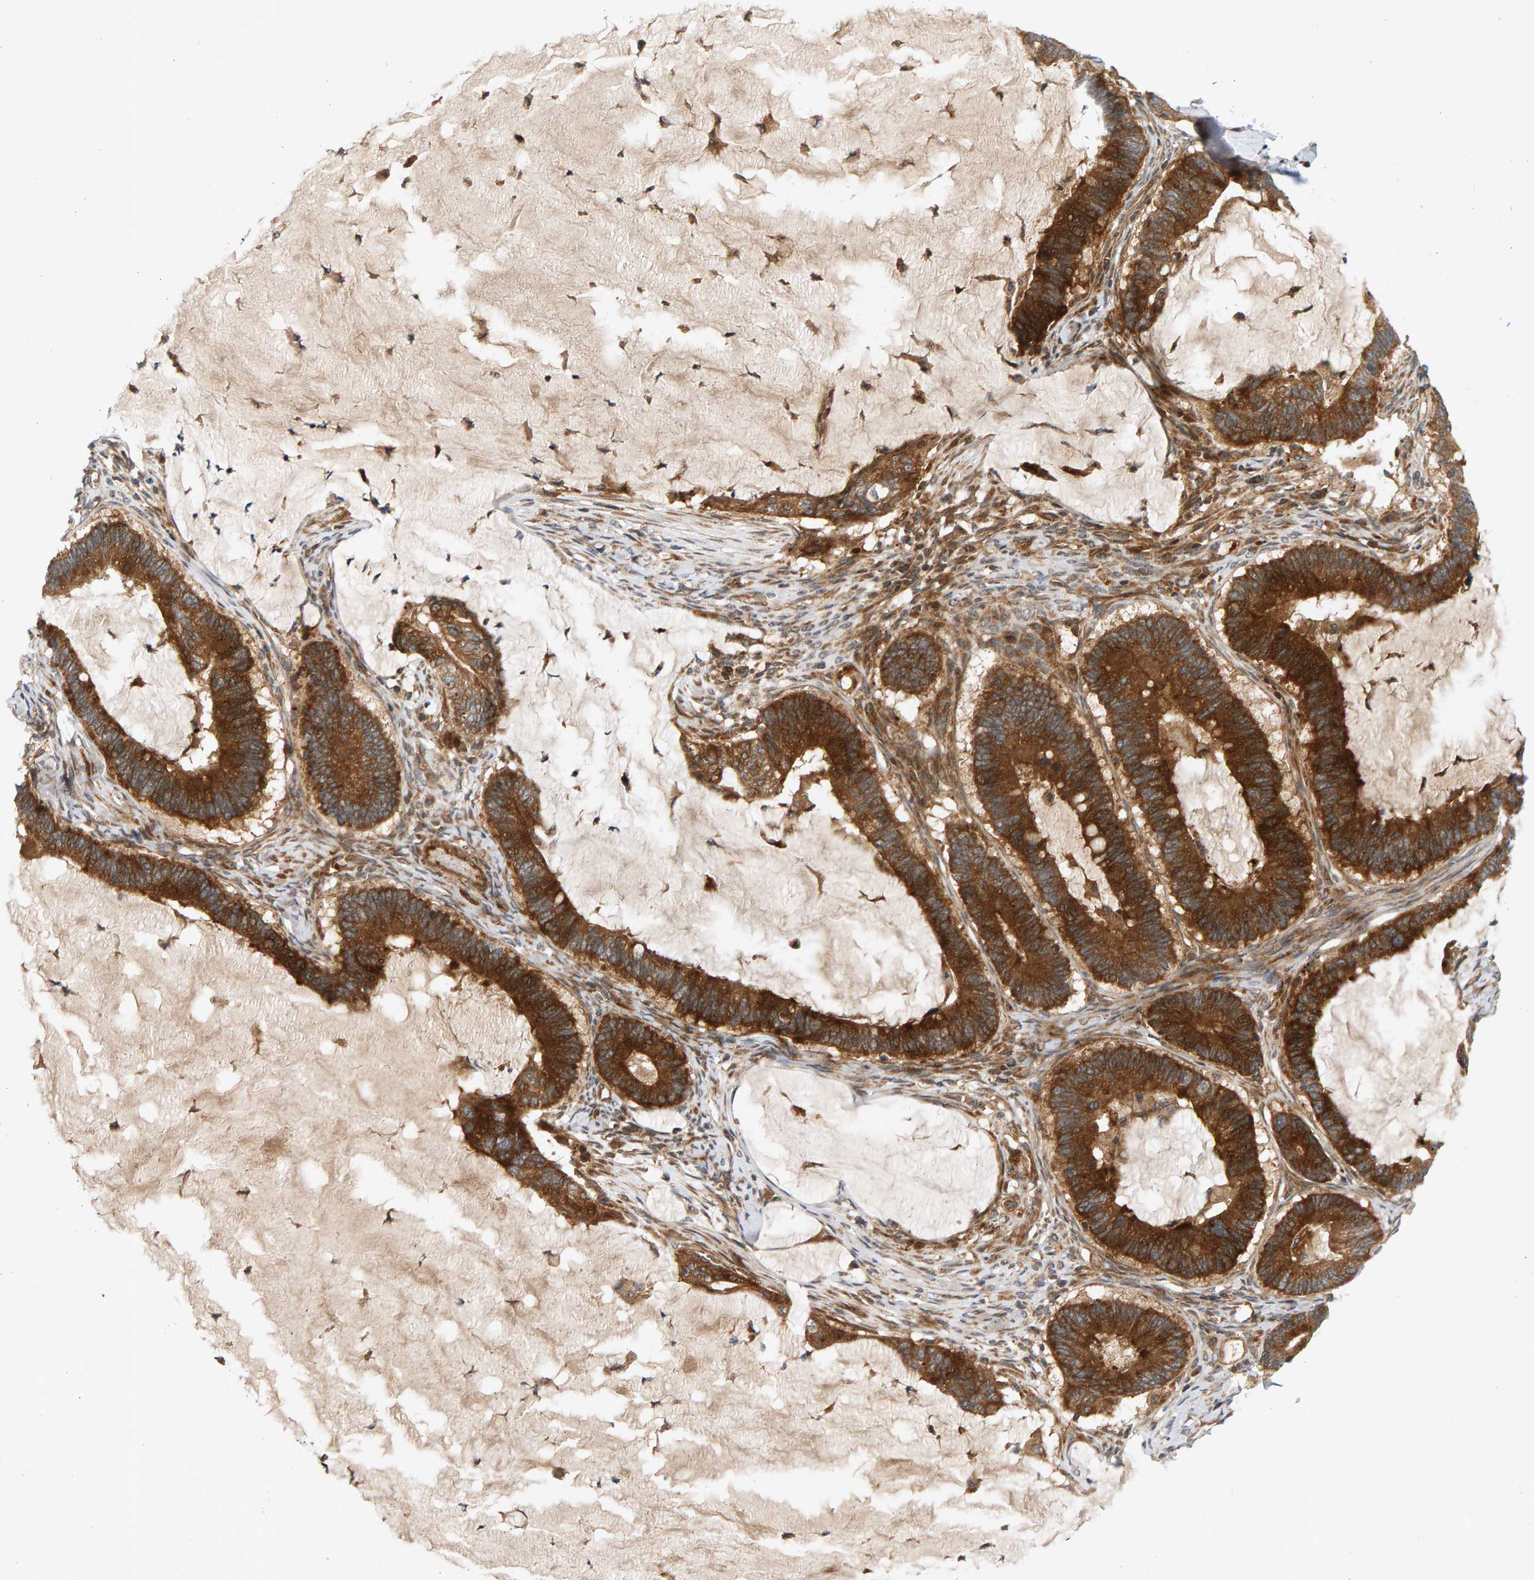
{"staining": {"intensity": "strong", "quantity": ">75%", "location": "cytoplasmic/membranous"}, "tissue": "ovarian cancer", "cell_type": "Tumor cells", "image_type": "cancer", "snomed": [{"axis": "morphology", "description": "Cystadenocarcinoma, mucinous, NOS"}, {"axis": "topography", "description": "Ovary"}], "caption": "Protein positivity by immunohistochemistry reveals strong cytoplasmic/membranous positivity in about >75% of tumor cells in mucinous cystadenocarcinoma (ovarian). The protein of interest is stained brown, and the nuclei are stained in blue (DAB (3,3'-diaminobenzidine) IHC with brightfield microscopy, high magnification).", "gene": "BAHCC1", "patient": {"sex": "female", "age": 61}}